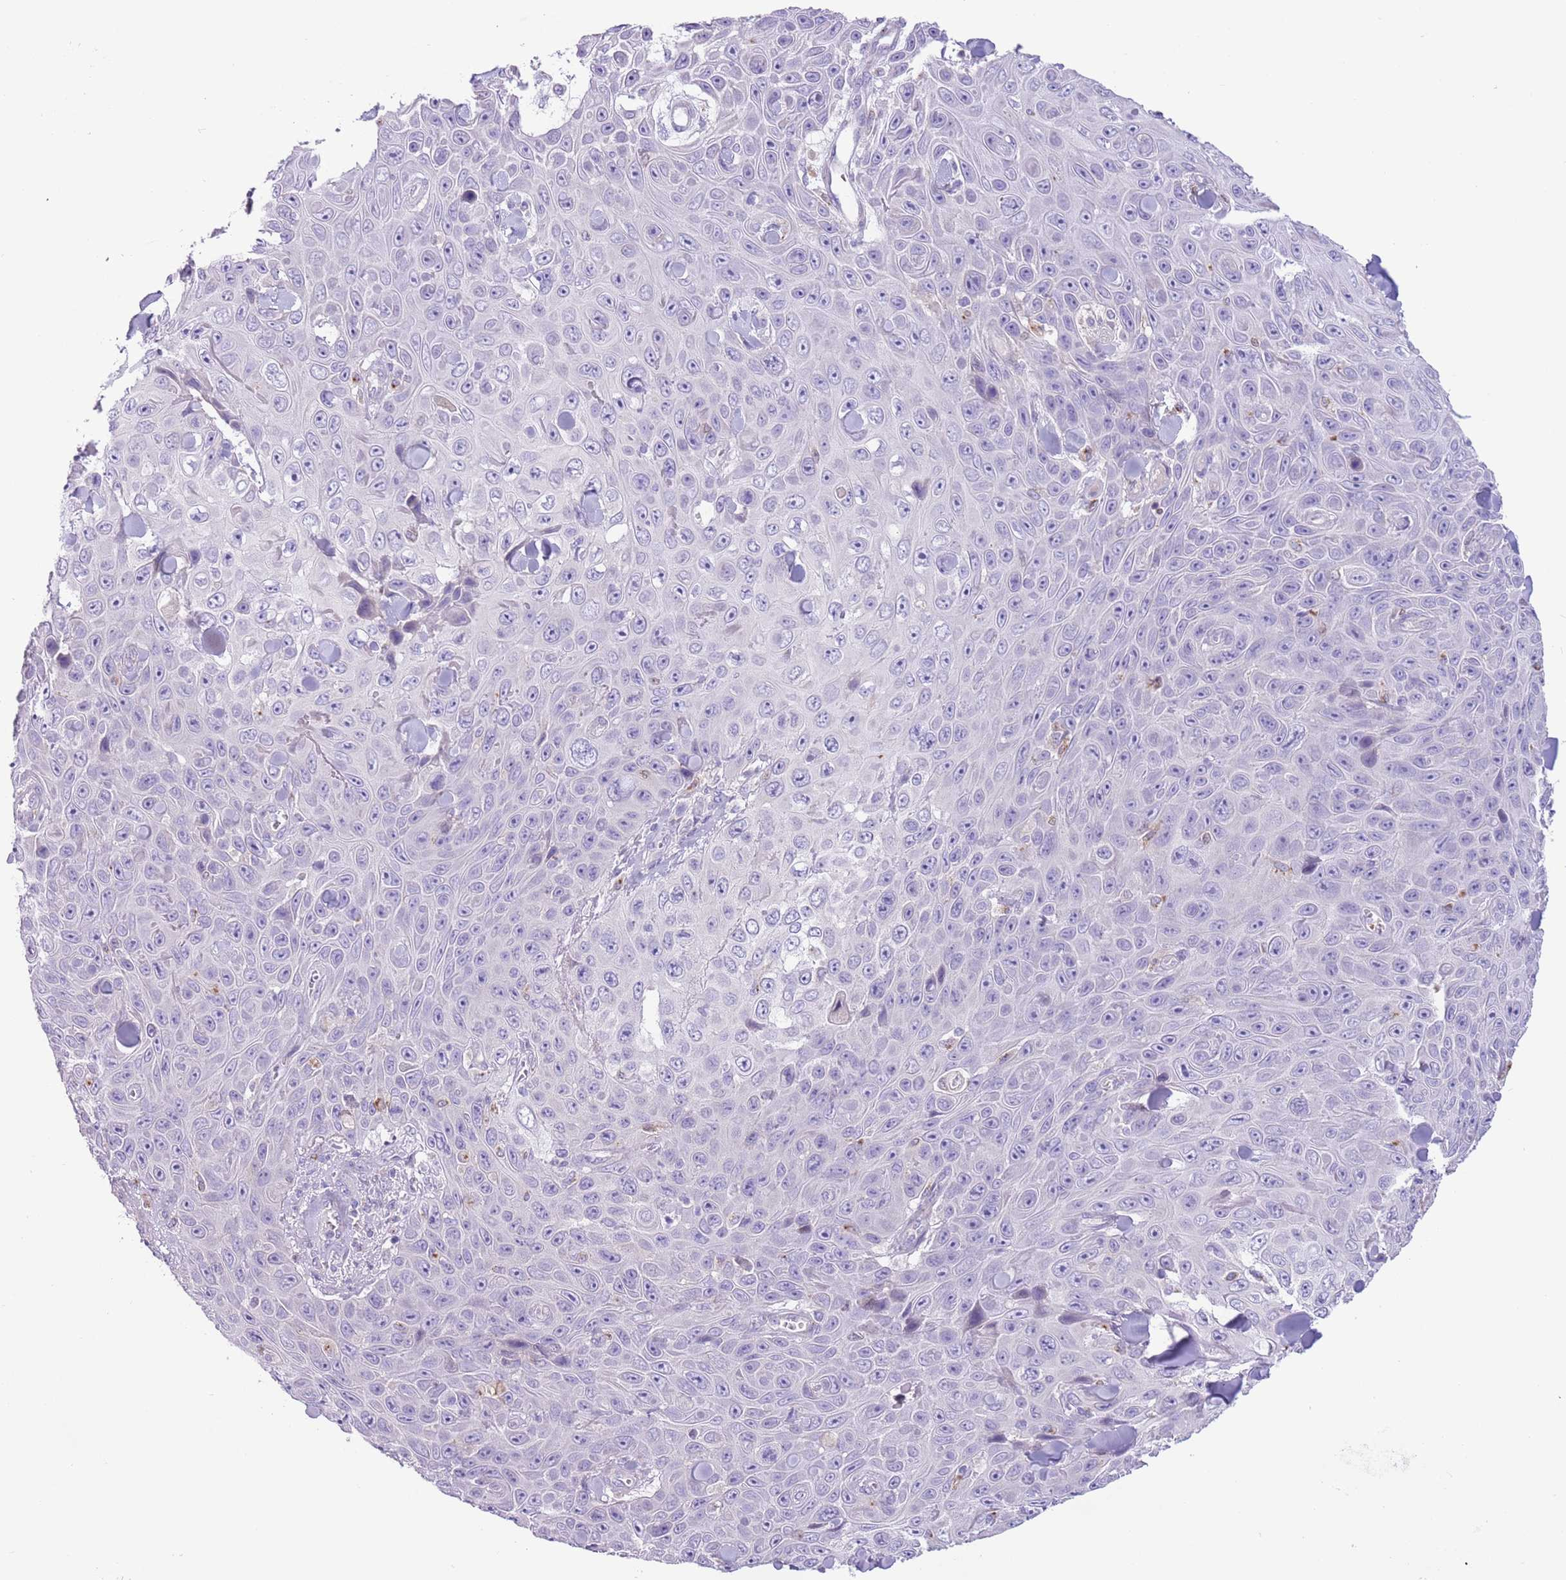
{"staining": {"intensity": "negative", "quantity": "none", "location": "none"}, "tissue": "skin cancer", "cell_type": "Tumor cells", "image_type": "cancer", "snomed": [{"axis": "morphology", "description": "Squamous cell carcinoma, NOS"}, {"axis": "topography", "description": "Skin"}], "caption": "The immunohistochemistry (IHC) photomicrograph has no significant staining in tumor cells of skin cancer (squamous cell carcinoma) tissue.", "gene": "ZNF697", "patient": {"sex": "male", "age": 82}}